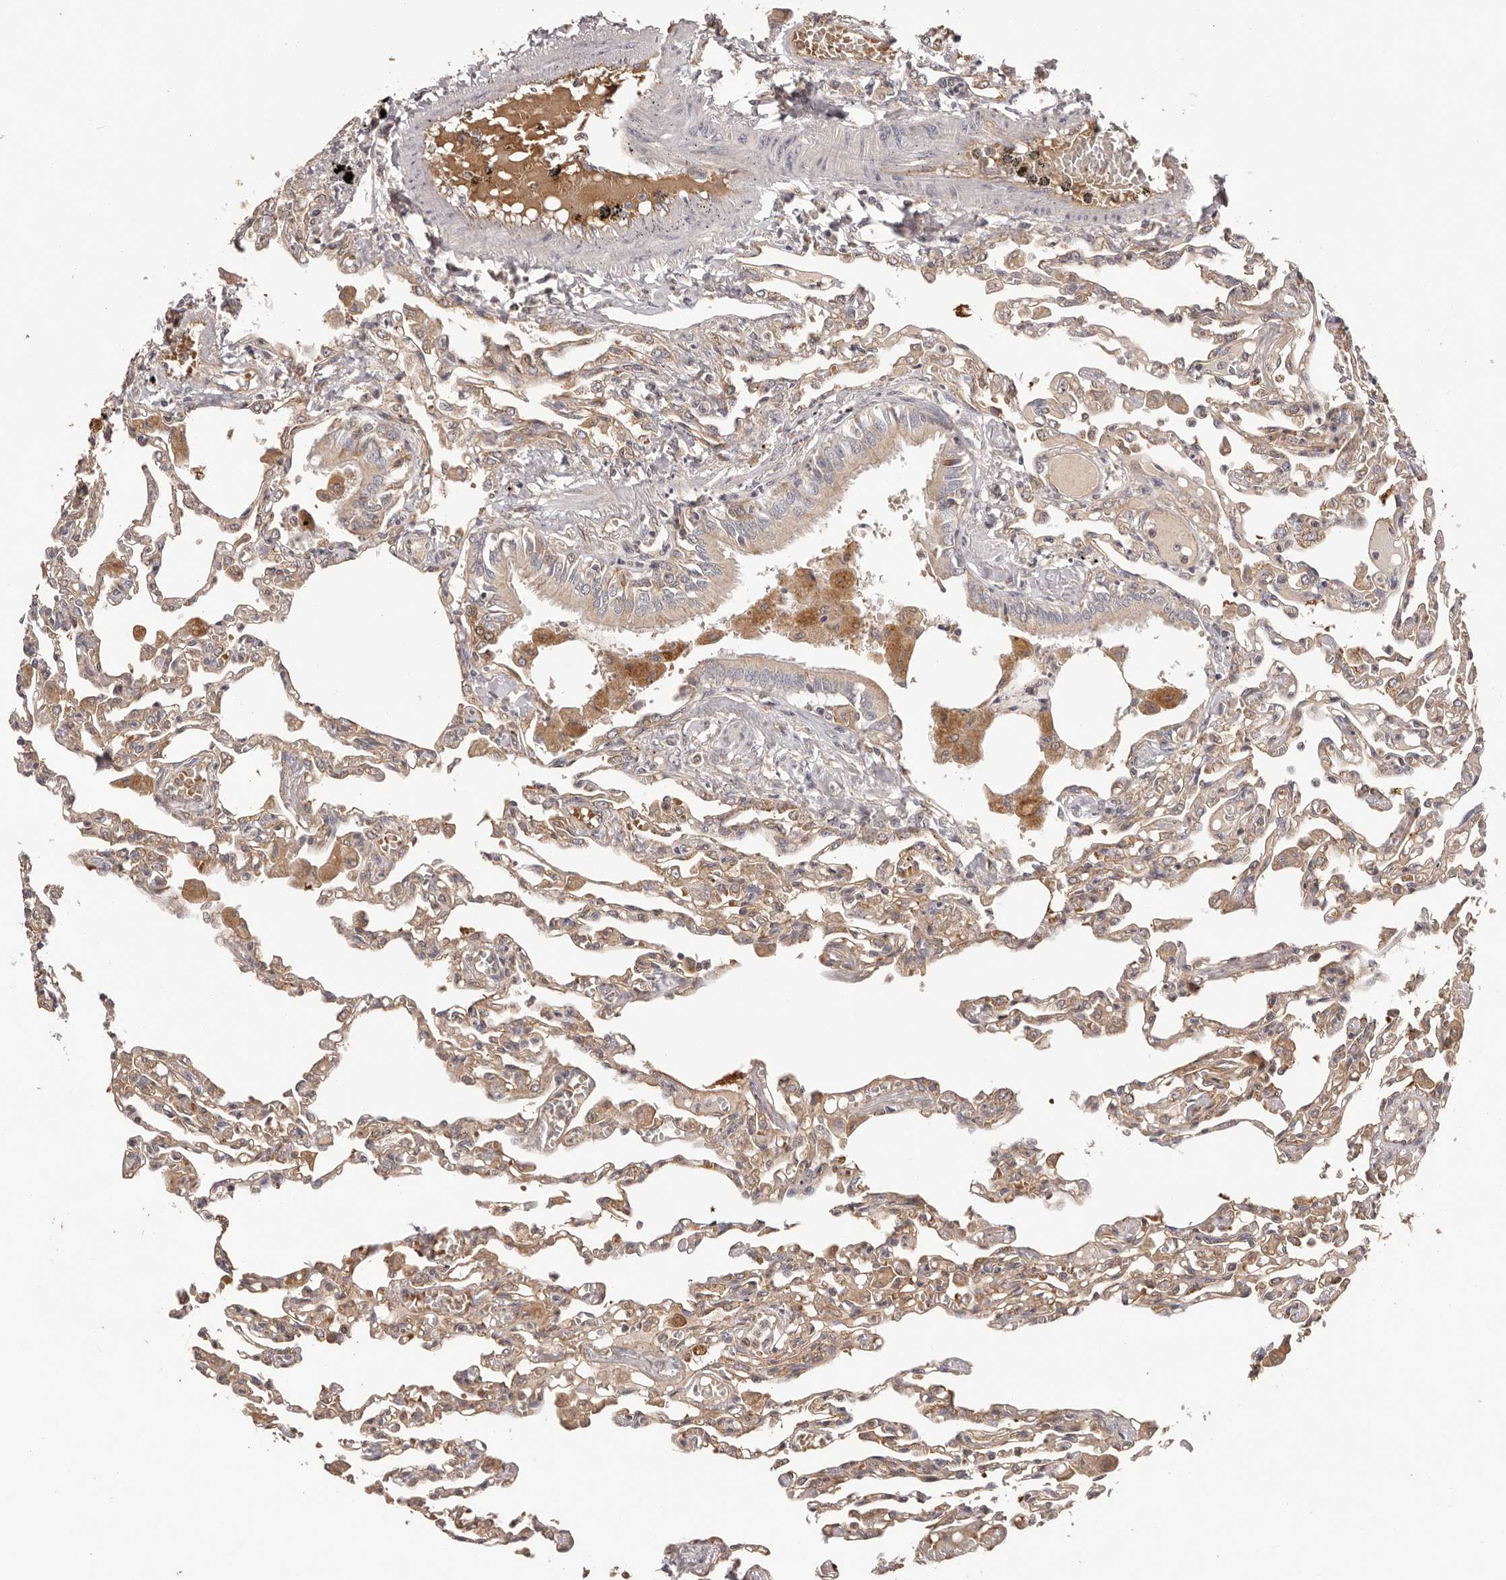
{"staining": {"intensity": "moderate", "quantity": ">75%", "location": "cytoplasmic/membranous"}, "tissue": "lung", "cell_type": "Alveolar cells", "image_type": "normal", "snomed": [{"axis": "morphology", "description": "Normal tissue, NOS"}, {"axis": "topography", "description": "Bronchus"}, {"axis": "topography", "description": "Lung"}], "caption": "Protein expression by immunohistochemistry reveals moderate cytoplasmic/membranous expression in approximately >75% of alveolar cells in normal lung. The protein of interest is shown in brown color, while the nuclei are stained blue.", "gene": "UBR2", "patient": {"sex": "female", "age": 49}}